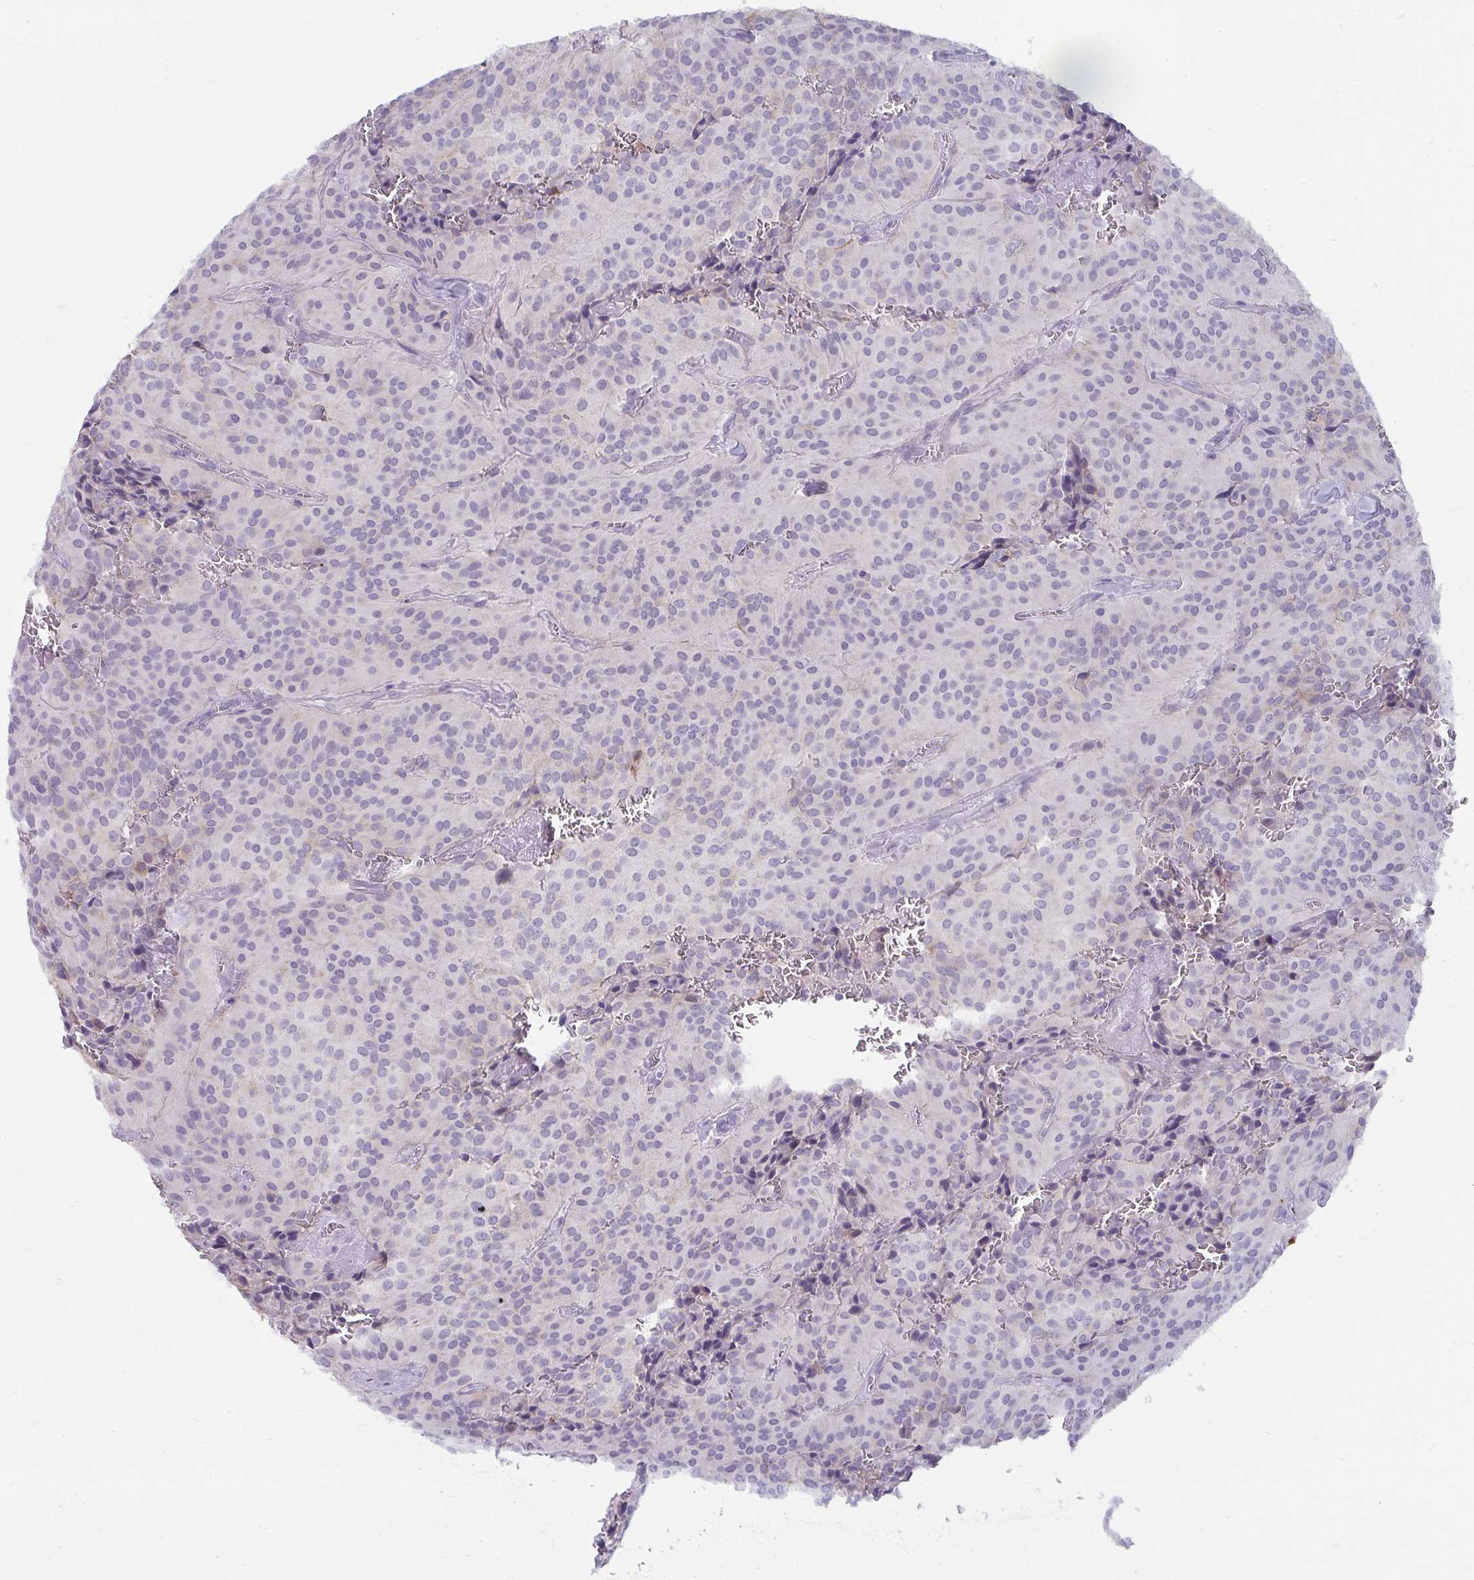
{"staining": {"intensity": "negative", "quantity": "none", "location": "none"}, "tissue": "glioma", "cell_type": "Tumor cells", "image_type": "cancer", "snomed": [{"axis": "morphology", "description": "Glioma, malignant, Low grade"}, {"axis": "topography", "description": "Brain"}], "caption": "An image of human low-grade glioma (malignant) is negative for staining in tumor cells.", "gene": "UGT3A2", "patient": {"sex": "male", "age": 42}}